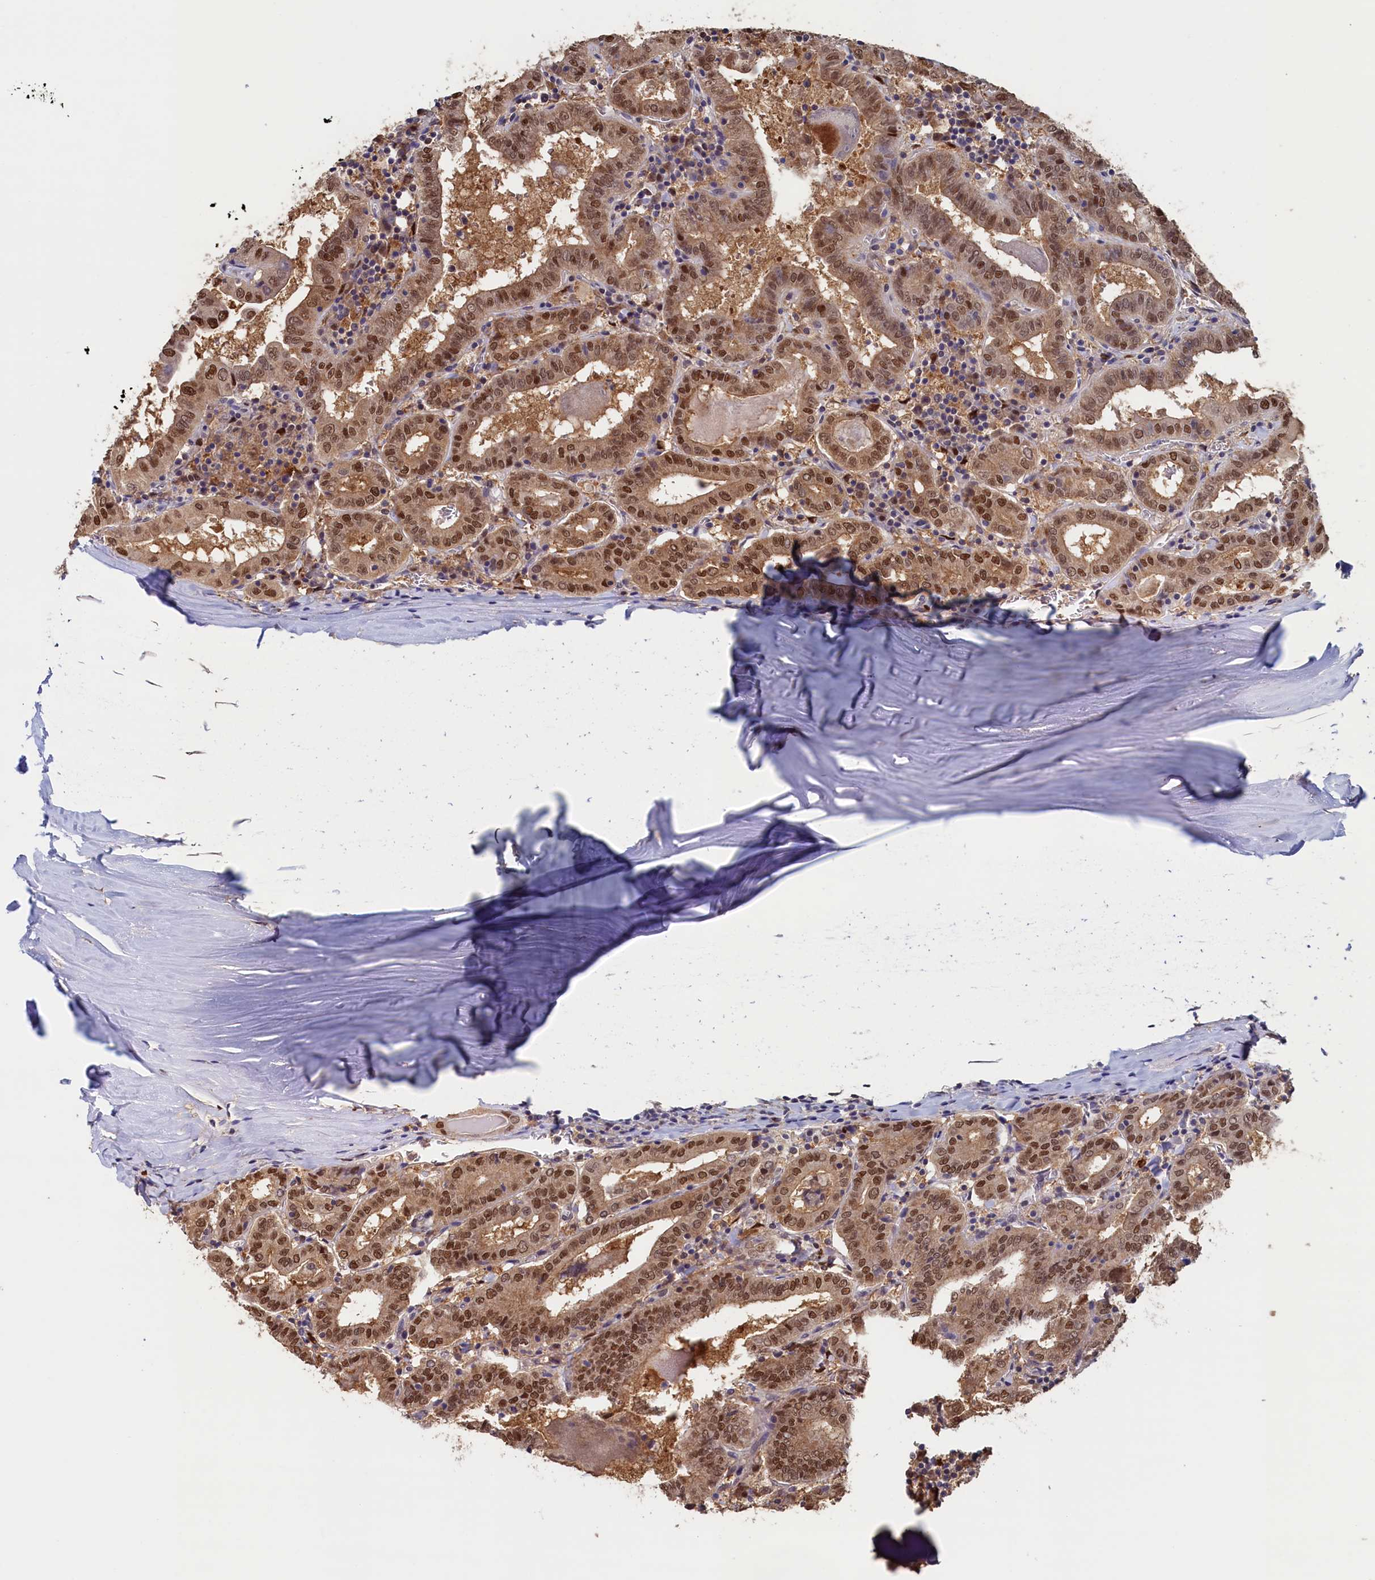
{"staining": {"intensity": "moderate", "quantity": ">75%", "location": "cytoplasmic/membranous,nuclear"}, "tissue": "thyroid cancer", "cell_type": "Tumor cells", "image_type": "cancer", "snomed": [{"axis": "morphology", "description": "Papillary adenocarcinoma, NOS"}, {"axis": "topography", "description": "Thyroid gland"}], "caption": "Immunohistochemical staining of human thyroid cancer (papillary adenocarcinoma) reveals medium levels of moderate cytoplasmic/membranous and nuclear staining in about >75% of tumor cells.", "gene": "AHCY", "patient": {"sex": "female", "age": 72}}